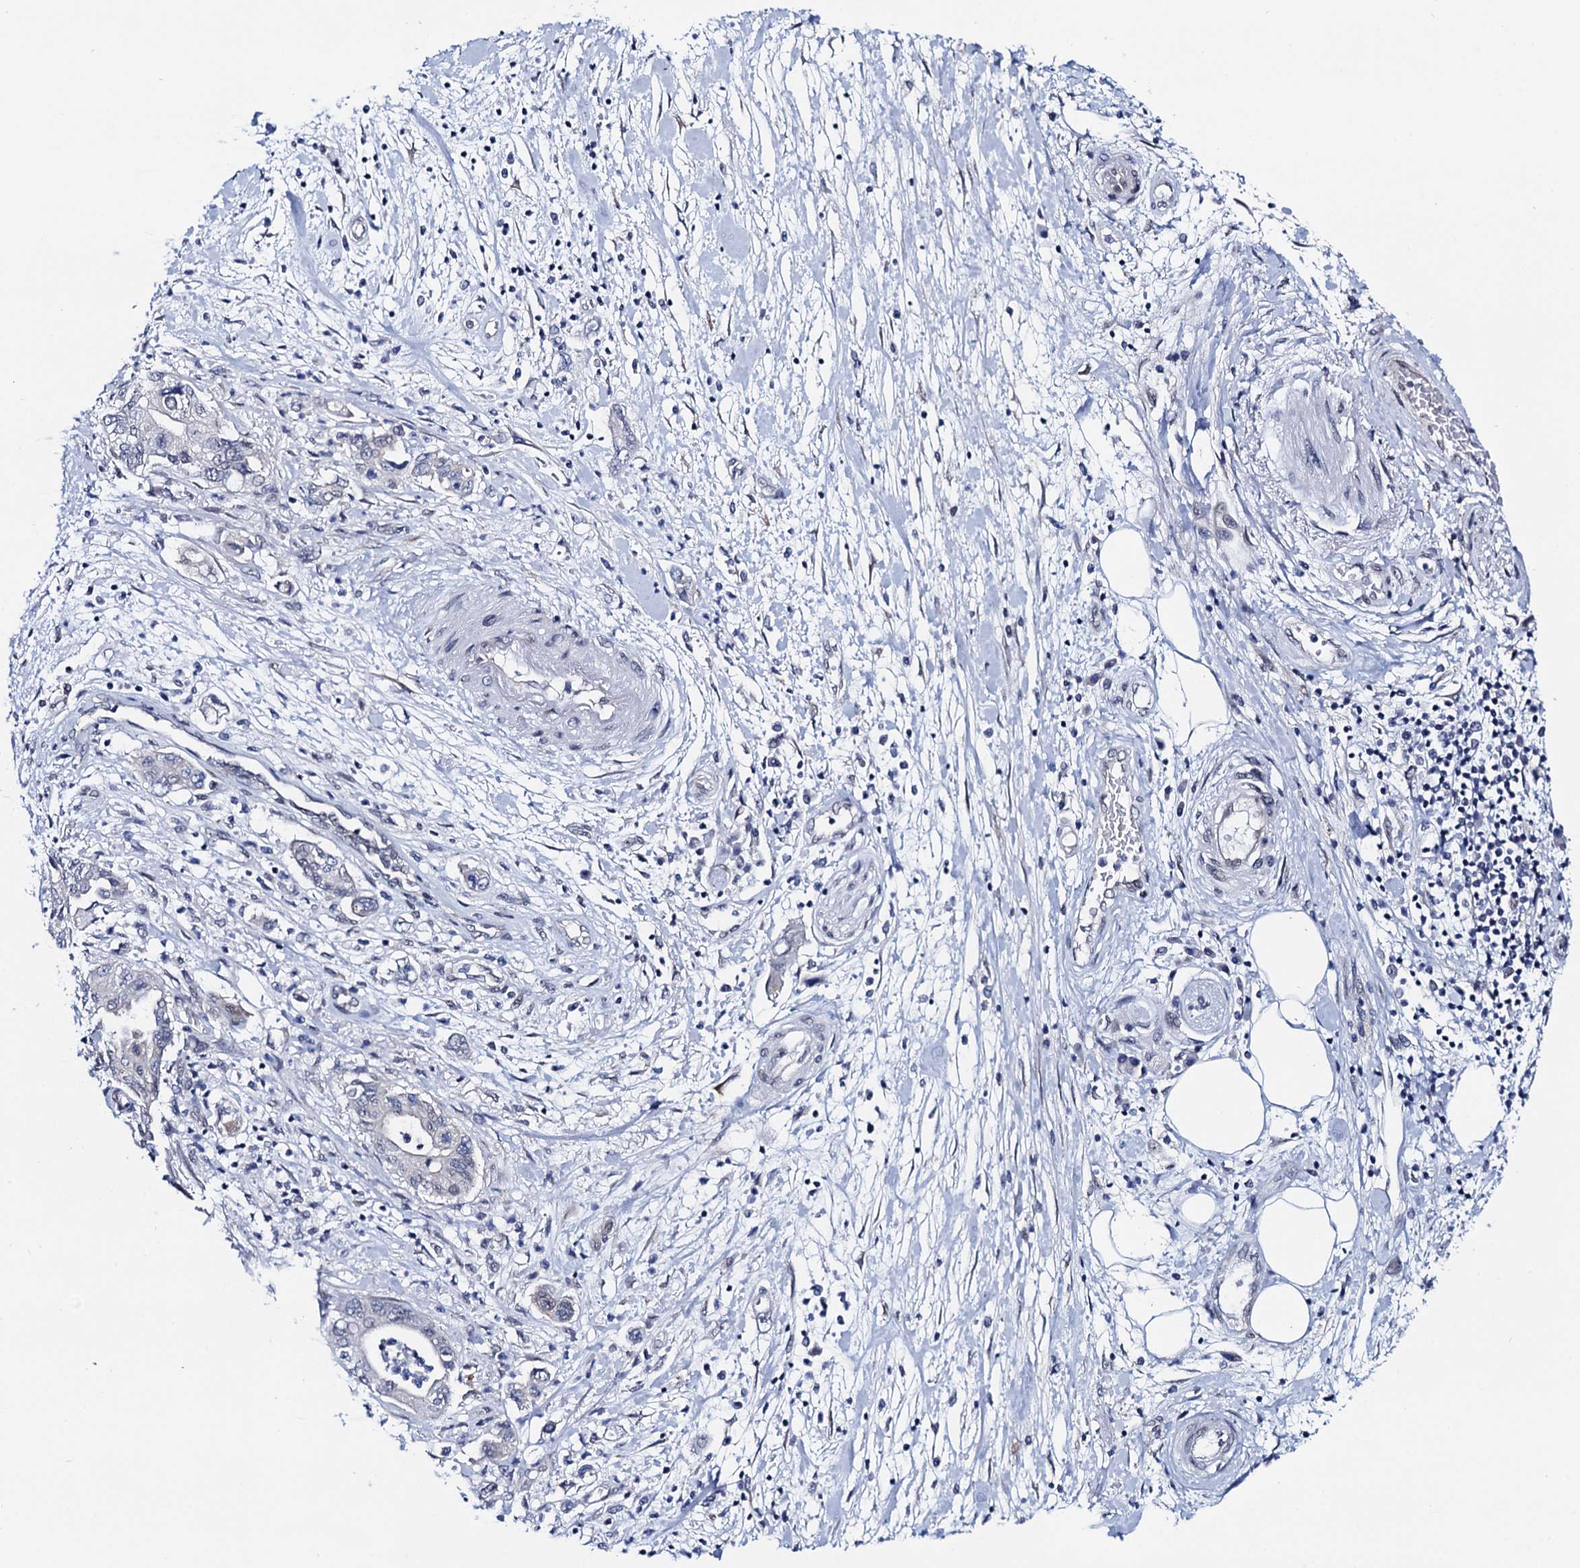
{"staining": {"intensity": "negative", "quantity": "none", "location": "none"}, "tissue": "pancreatic cancer", "cell_type": "Tumor cells", "image_type": "cancer", "snomed": [{"axis": "morphology", "description": "Adenocarcinoma, NOS"}, {"axis": "topography", "description": "Pancreas"}], "caption": "Tumor cells show no significant expression in pancreatic cancer.", "gene": "C16orf87", "patient": {"sex": "female", "age": 73}}